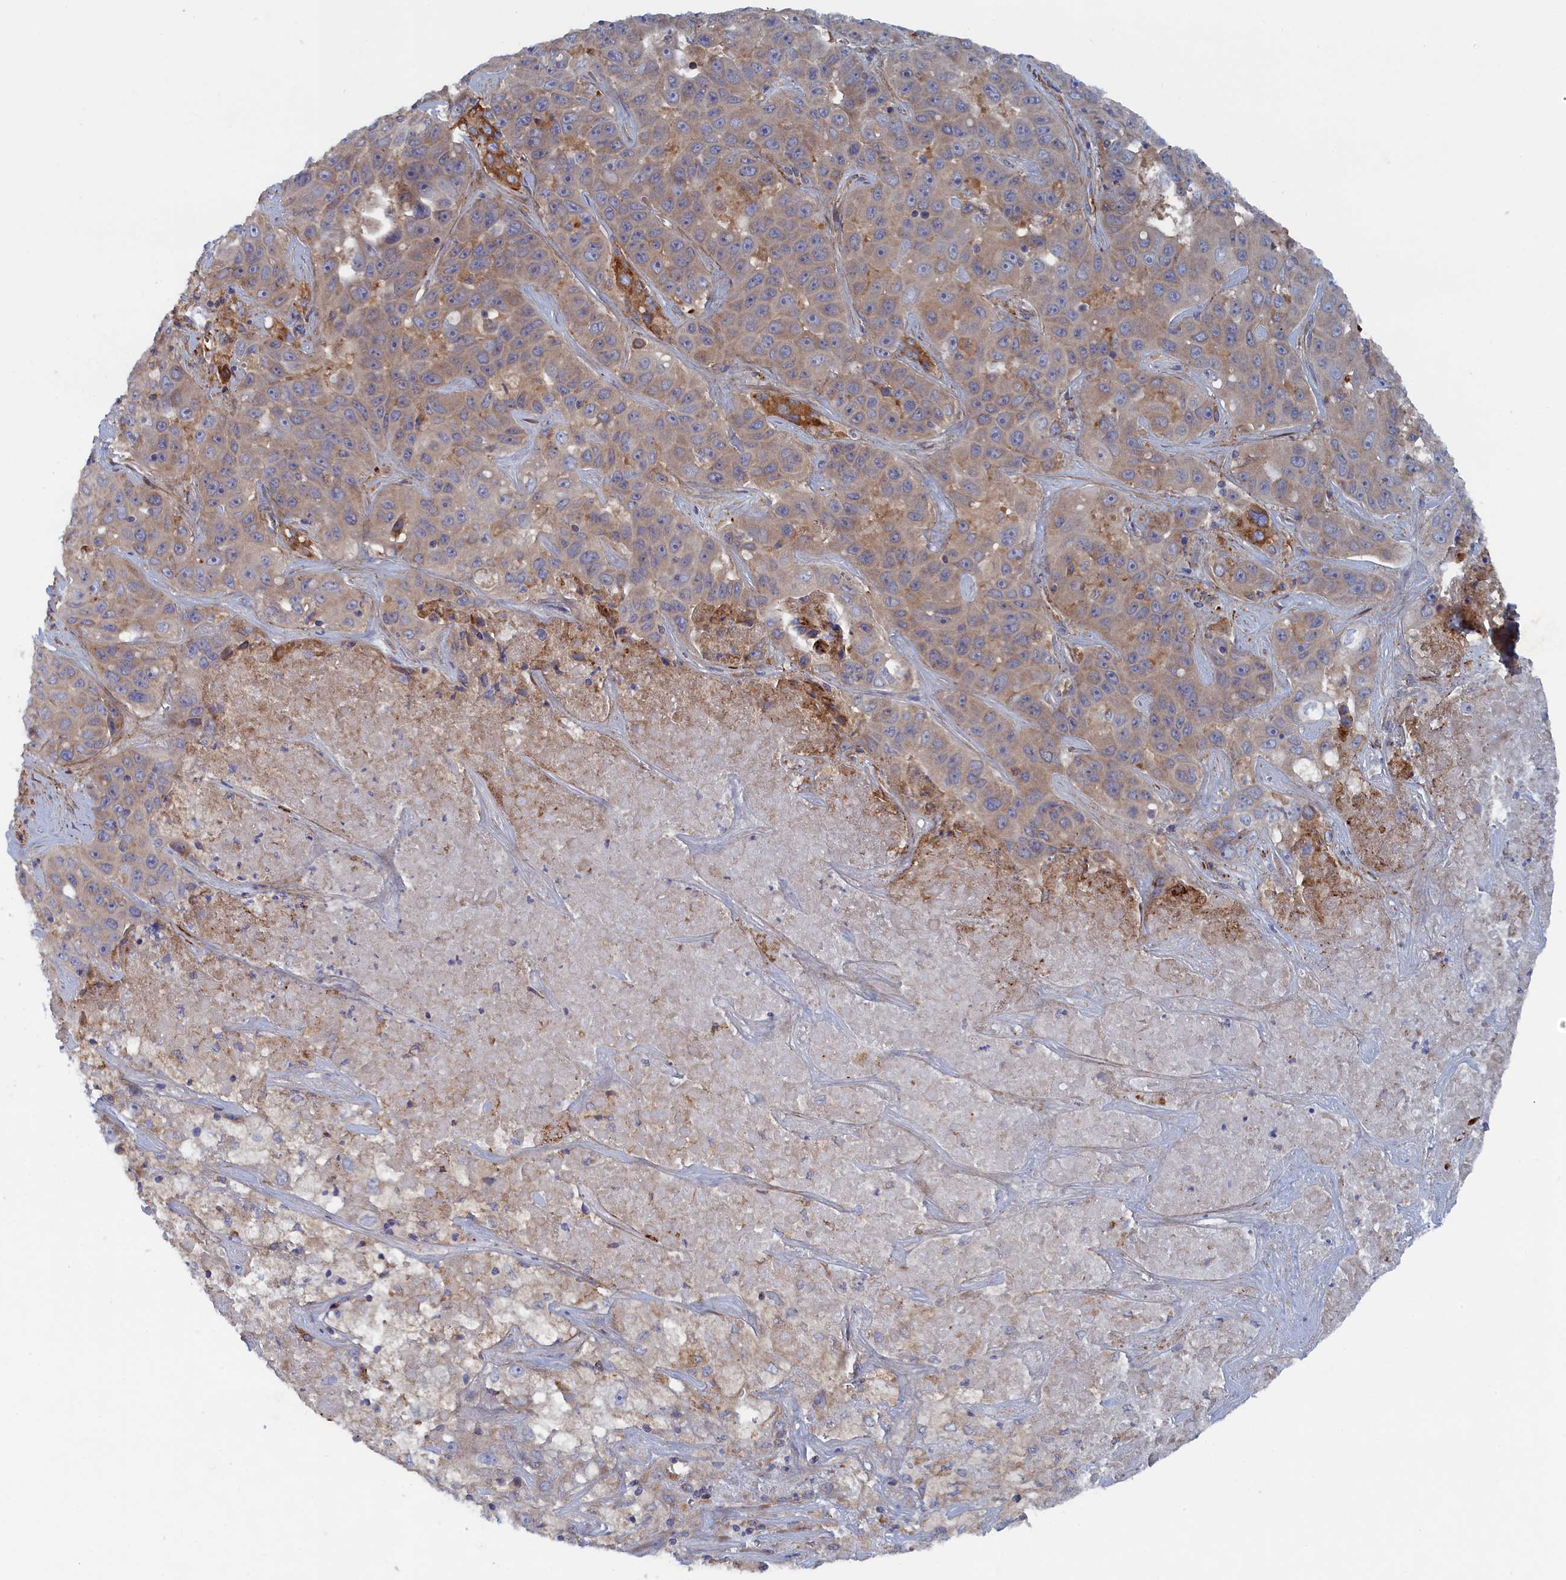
{"staining": {"intensity": "weak", "quantity": "<25%", "location": "cytoplasmic/membranous"}, "tissue": "liver cancer", "cell_type": "Tumor cells", "image_type": "cancer", "snomed": [{"axis": "morphology", "description": "Cholangiocarcinoma"}, {"axis": "topography", "description": "Liver"}], "caption": "Protein analysis of cholangiocarcinoma (liver) demonstrates no significant expression in tumor cells.", "gene": "TMEM196", "patient": {"sex": "female", "age": 52}}